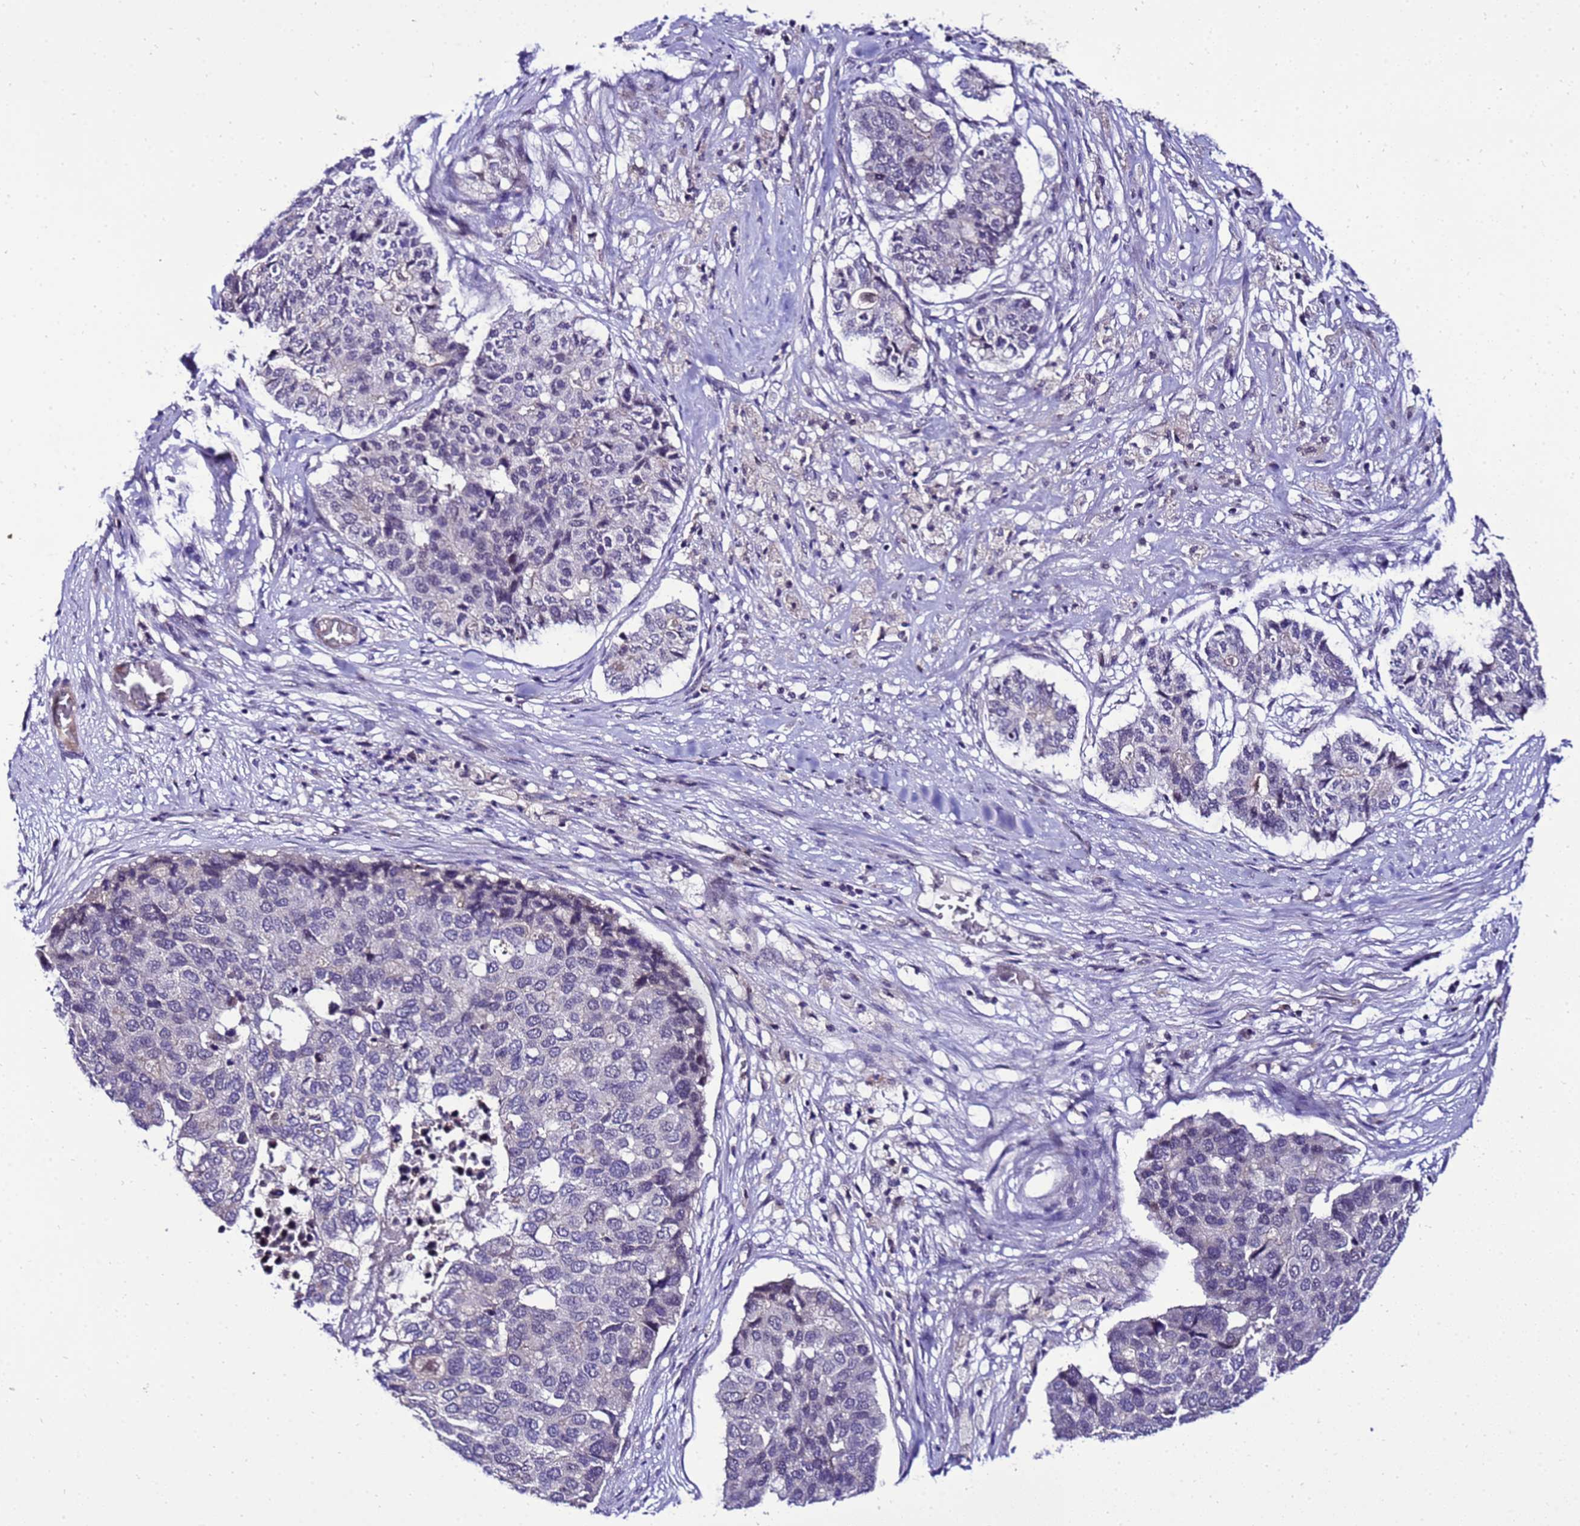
{"staining": {"intensity": "negative", "quantity": "none", "location": "none"}, "tissue": "pancreatic cancer", "cell_type": "Tumor cells", "image_type": "cancer", "snomed": [{"axis": "morphology", "description": "Adenocarcinoma, NOS"}, {"axis": "topography", "description": "Pancreas"}], "caption": "Protein analysis of adenocarcinoma (pancreatic) displays no significant positivity in tumor cells. (DAB immunohistochemistry visualized using brightfield microscopy, high magnification).", "gene": "C19orf47", "patient": {"sex": "male", "age": 50}}